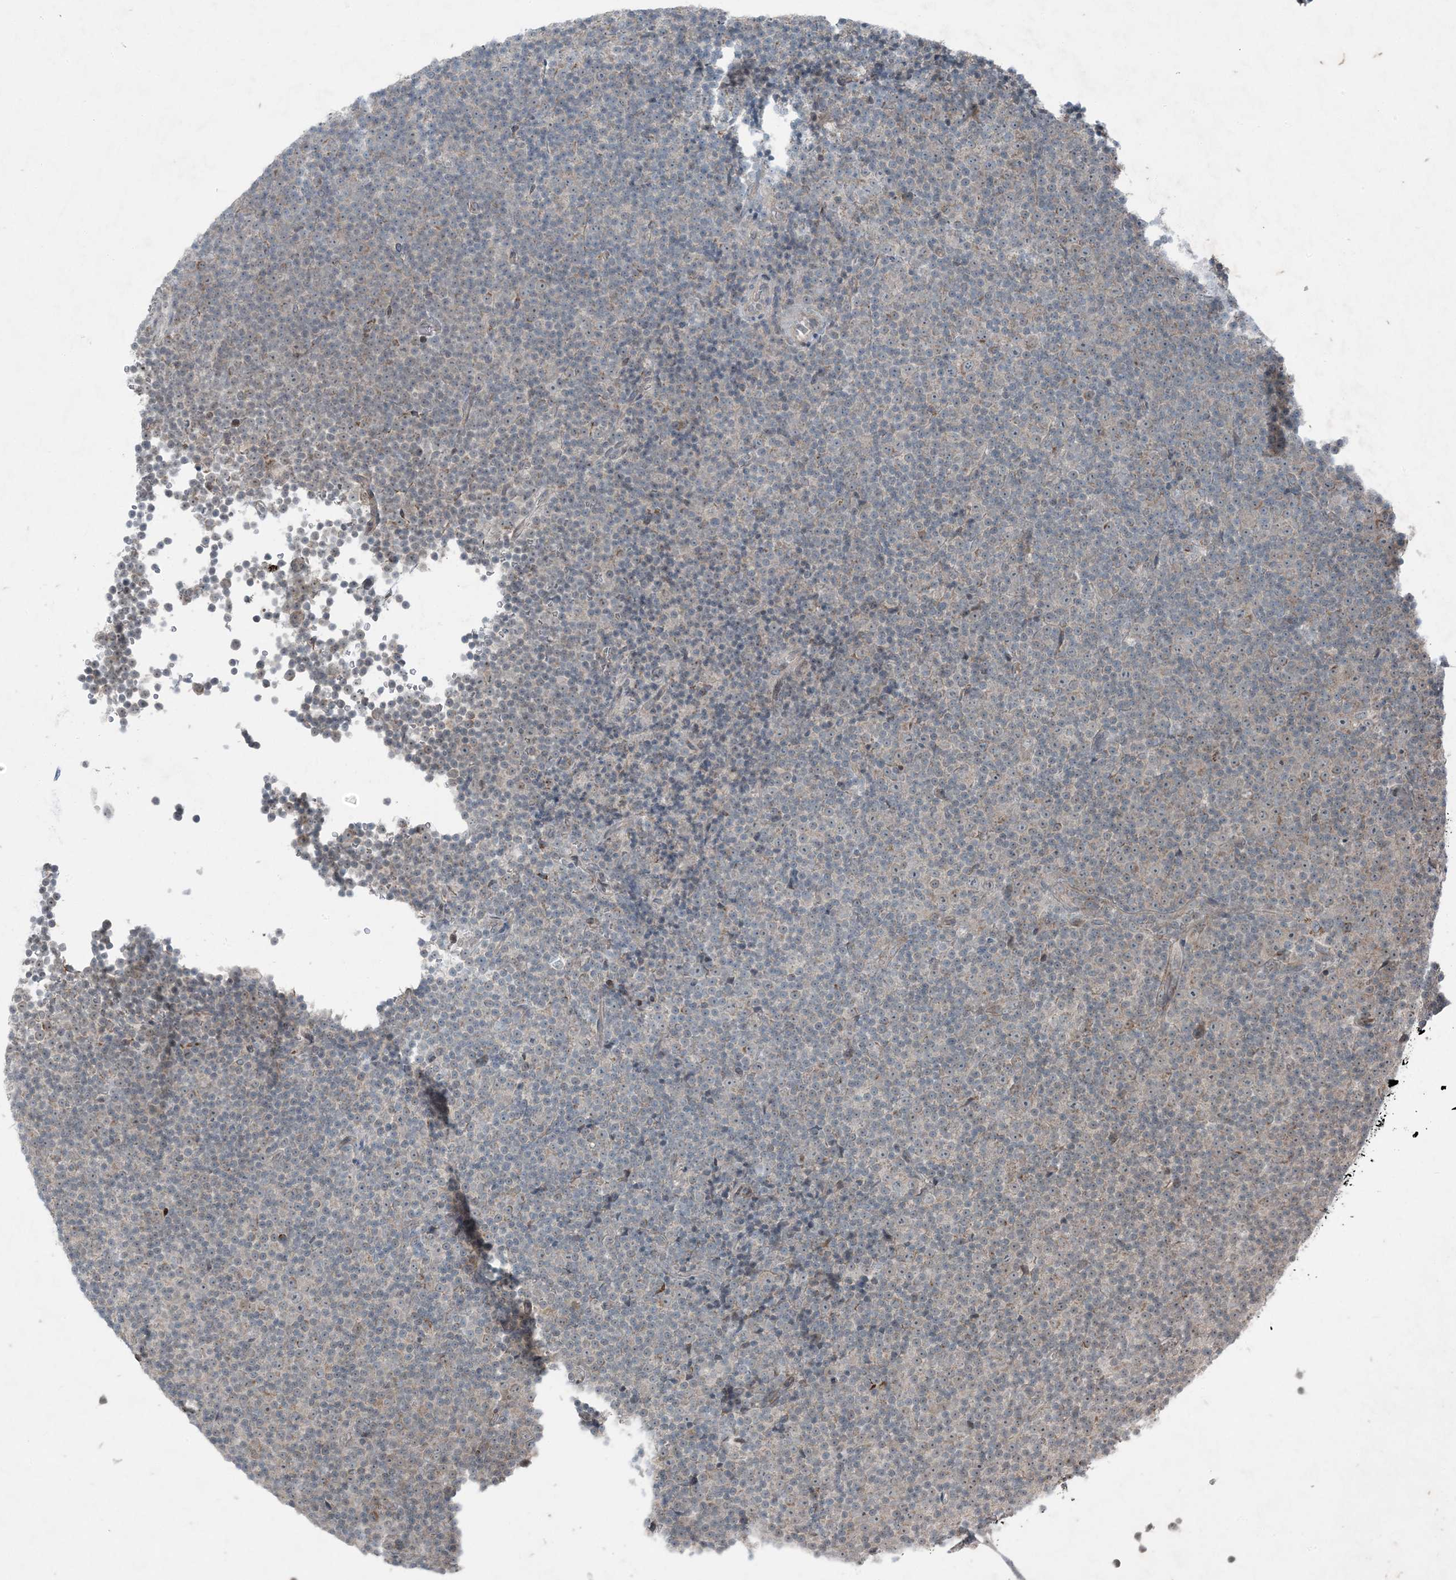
{"staining": {"intensity": "negative", "quantity": "none", "location": "none"}, "tissue": "lymphoma", "cell_type": "Tumor cells", "image_type": "cancer", "snomed": [{"axis": "morphology", "description": "Malignant lymphoma, non-Hodgkin's type, Low grade"}, {"axis": "topography", "description": "Lymph node"}], "caption": "Tumor cells are negative for protein expression in human lymphoma.", "gene": "PC", "patient": {"sex": "female", "age": 67}}